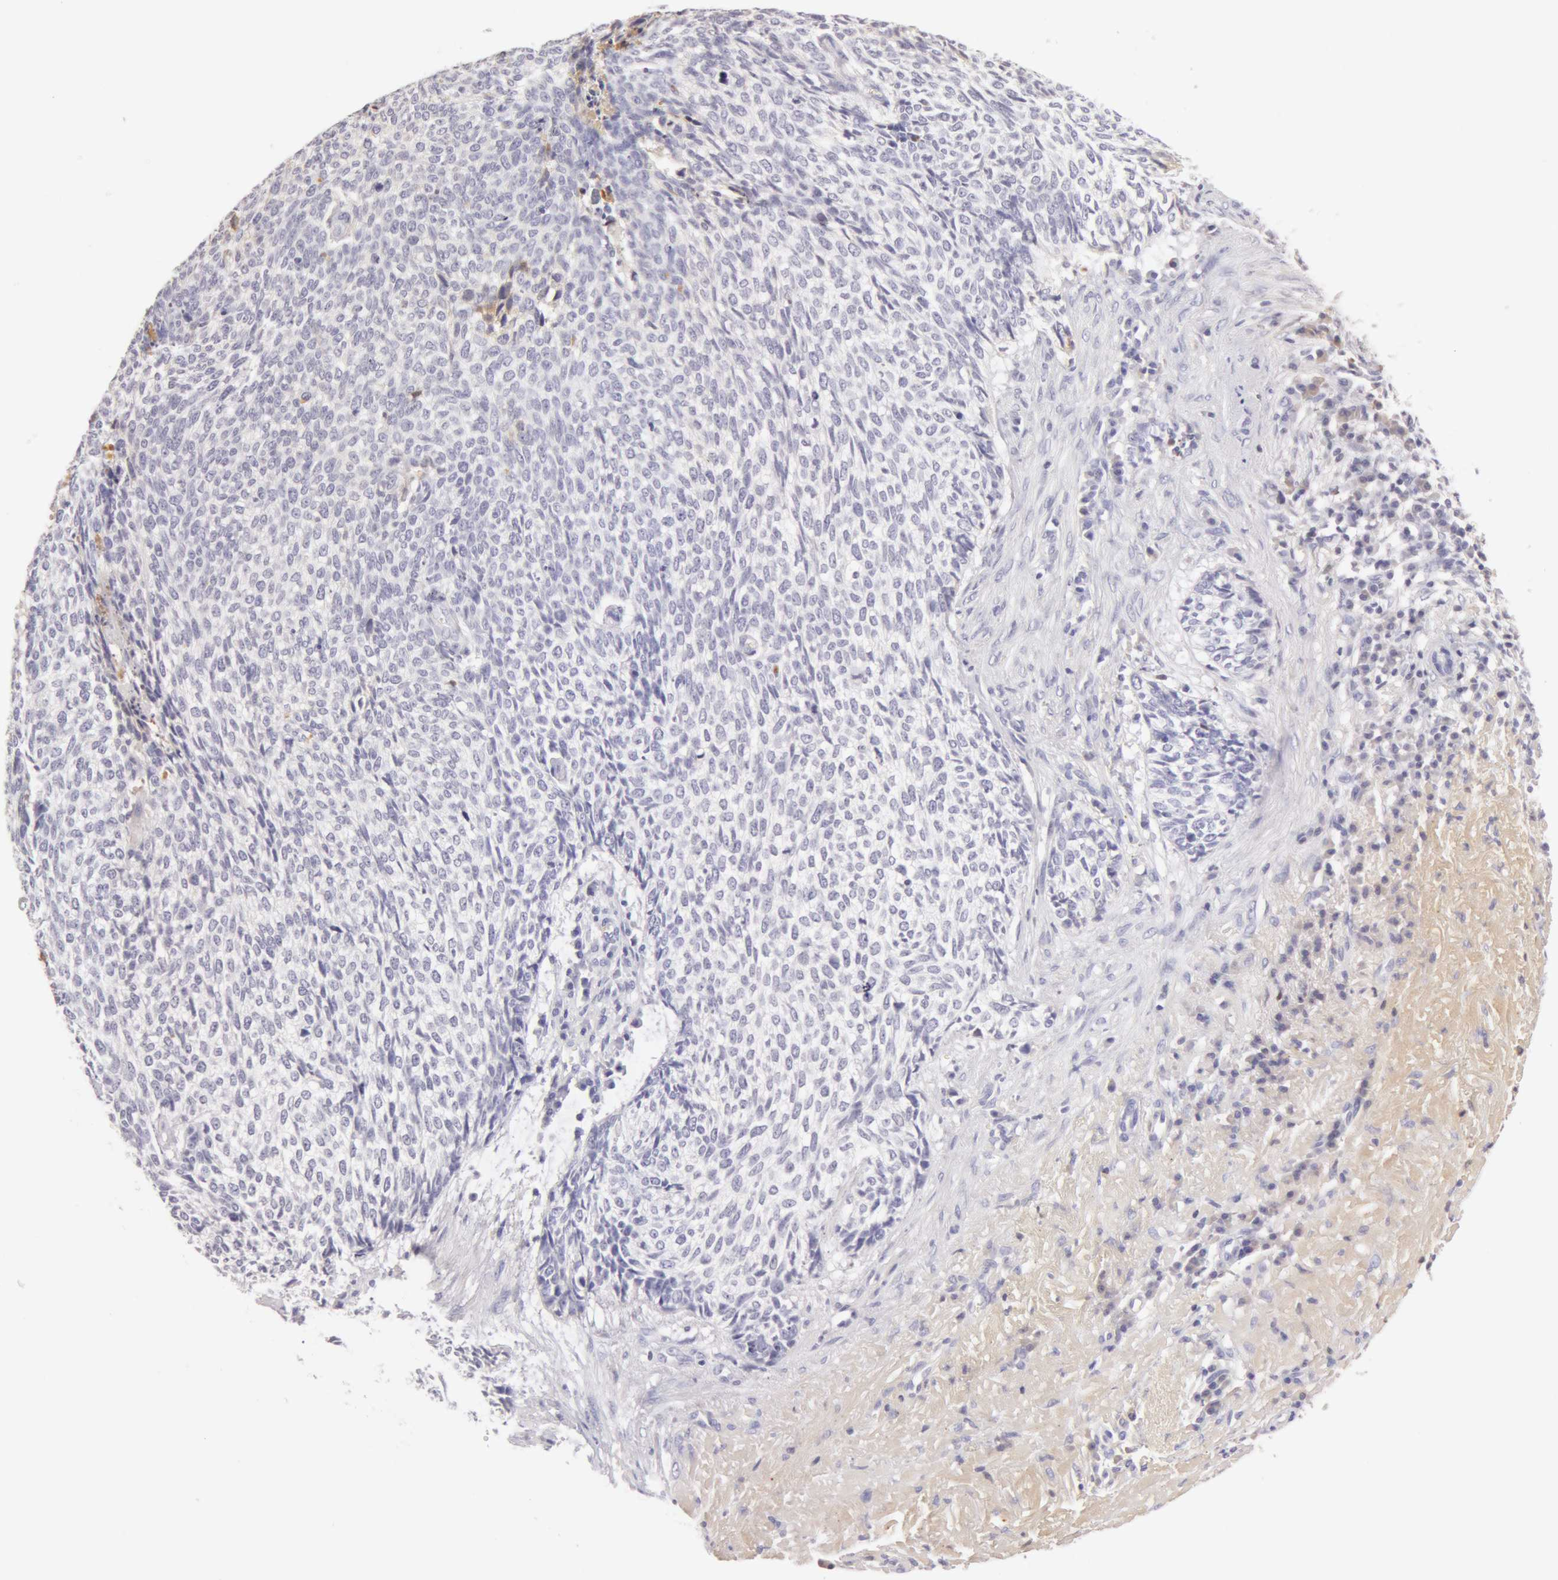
{"staining": {"intensity": "negative", "quantity": "none", "location": "none"}, "tissue": "skin cancer", "cell_type": "Tumor cells", "image_type": "cancer", "snomed": [{"axis": "morphology", "description": "Basal cell carcinoma"}, {"axis": "topography", "description": "Skin"}], "caption": "An IHC micrograph of skin cancer is shown. There is no staining in tumor cells of skin cancer.", "gene": "AHSG", "patient": {"sex": "female", "age": 89}}